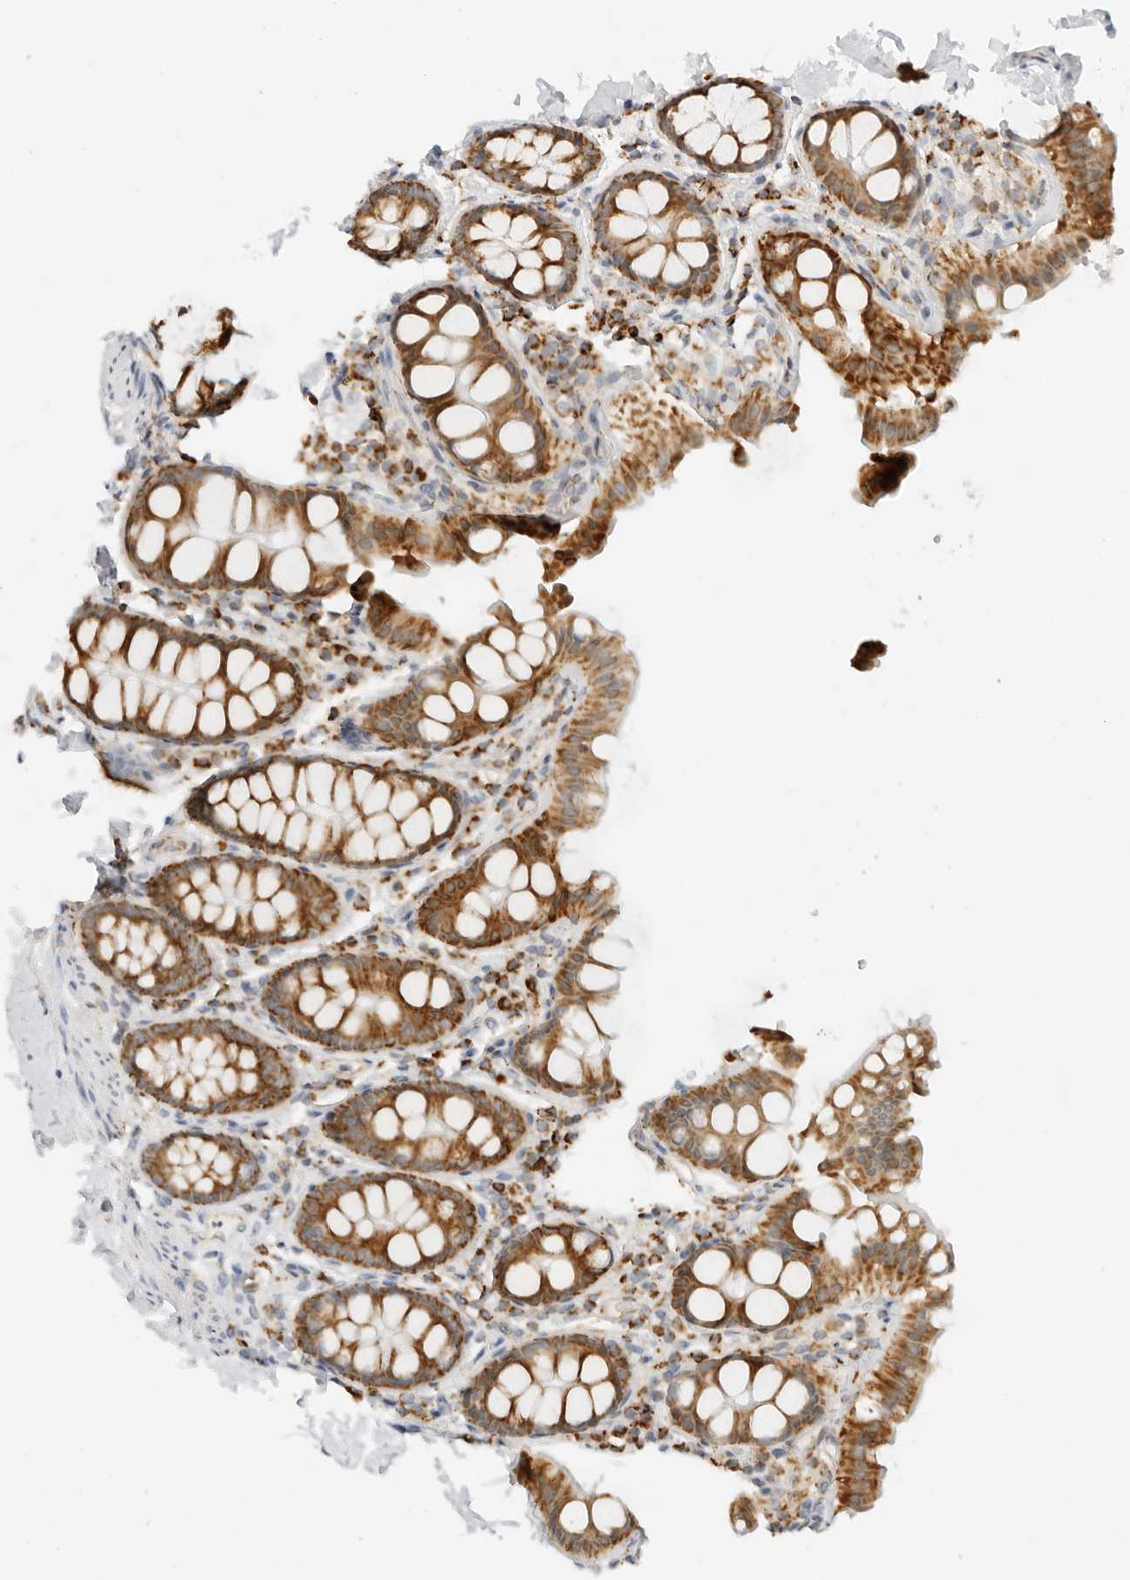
{"staining": {"intensity": "weak", "quantity": ">75%", "location": "cytoplasmic/membranous"}, "tissue": "colon", "cell_type": "Endothelial cells", "image_type": "normal", "snomed": [{"axis": "morphology", "description": "Normal tissue, NOS"}, {"axis": "topography", "description": "Colon"}, {"axis": "topography", "description": "Peripheral nerve tissue"}], "caption": "Immunohistochemistry (IHC) histopathology image of benign colon stained for a protein (brown), which reveals low levels of weak cytoplasmic/membranous staining in about >75% of endothelial cells.", "gene": "RC3H1", "patient": {"sex": "female", "age": 61}}